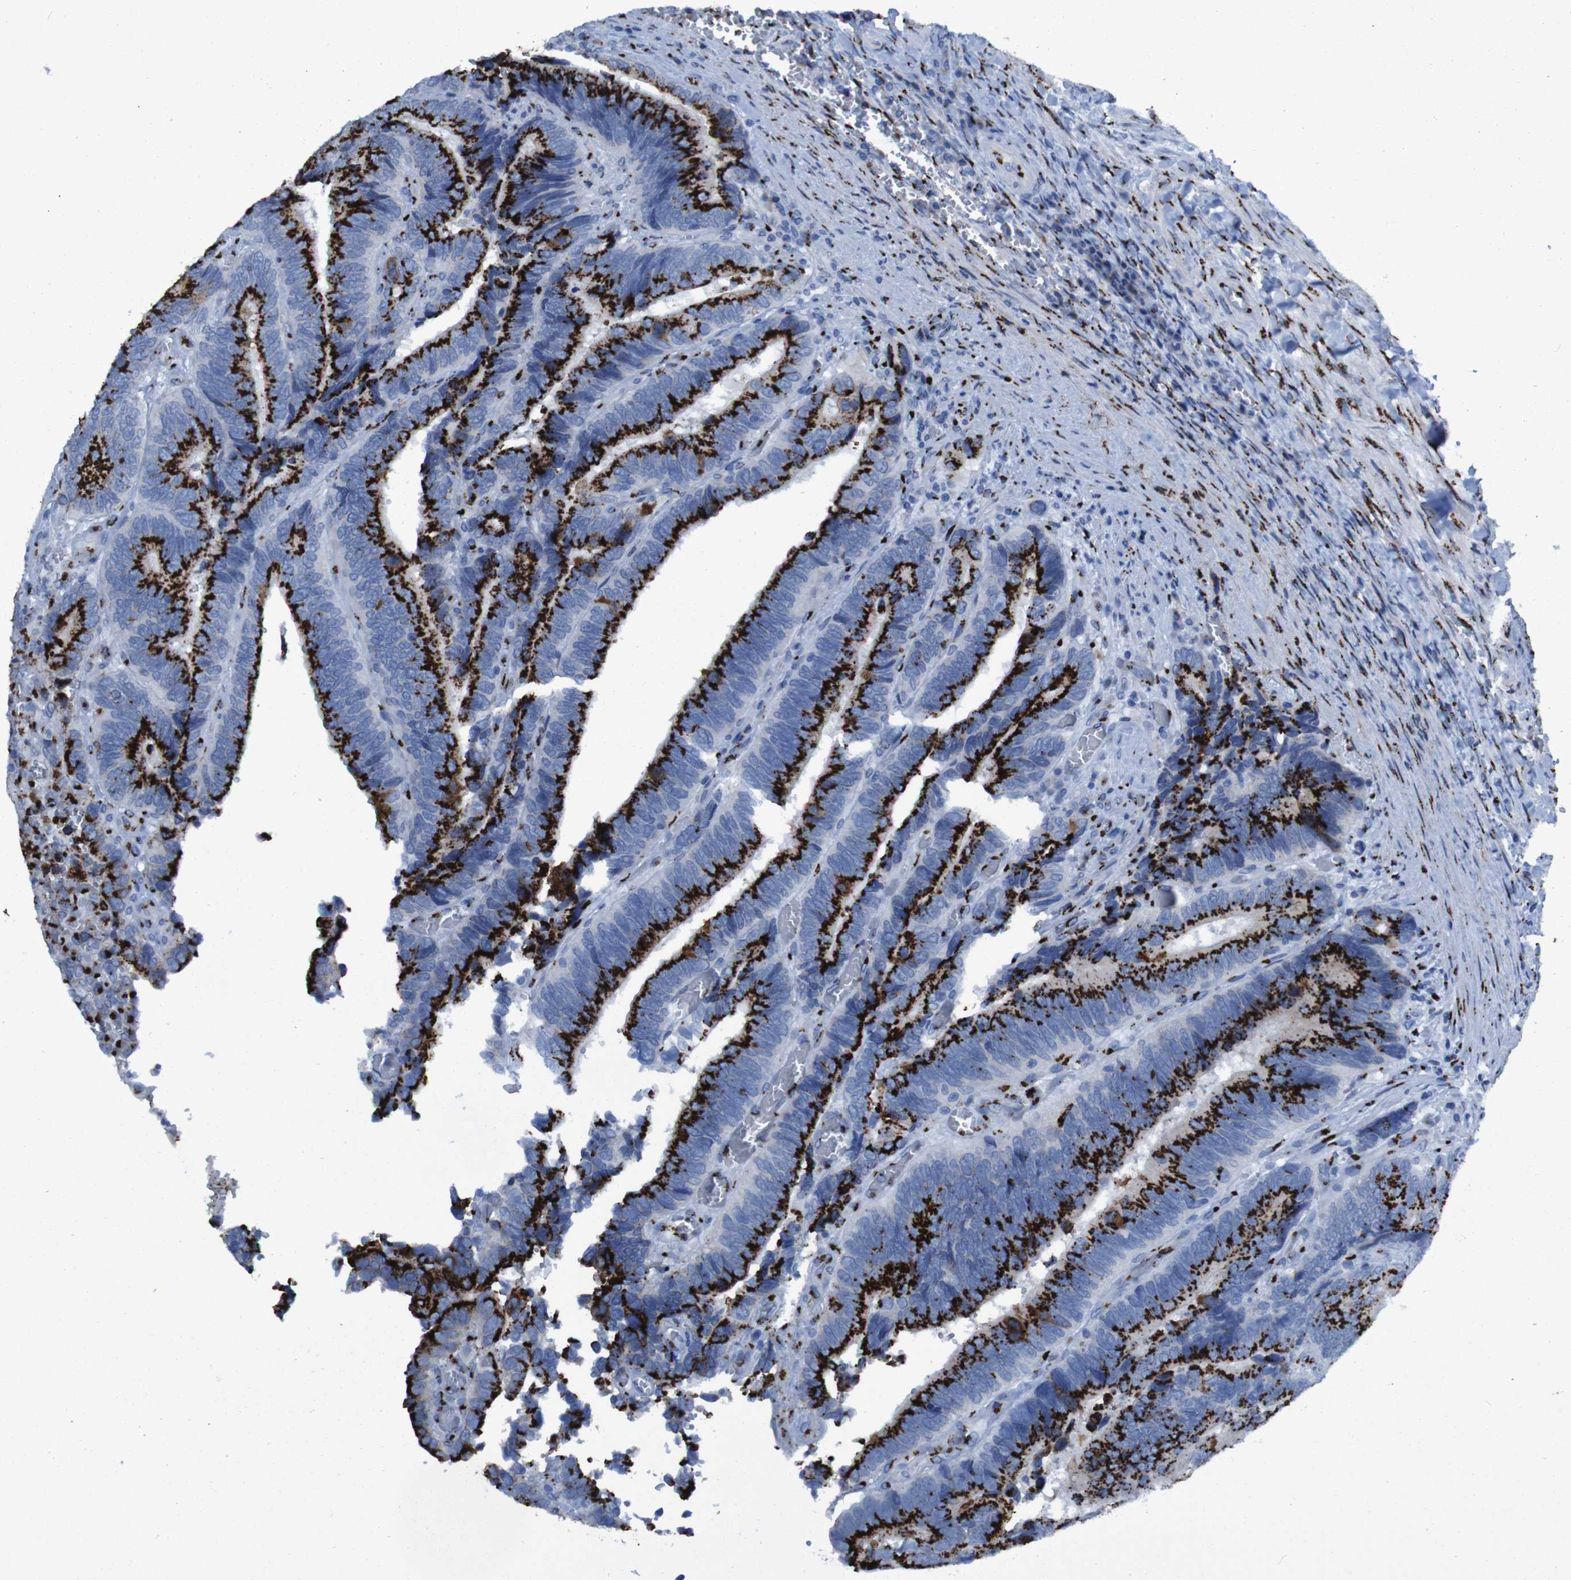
{"staining": {"intensity": "strong", "quantity": ">75%", "location": "cytoplasmic/membranous"}, "tissue": "colorectal cancer", "cell_type": "Tumor cells", "image_type": "cancer", "snomed": [{"axis": "morphology", "description": "Adenocarcinoma, NOS"}, {"axis": "topography", "description": "Colon"}], "caption": "Colorectal adenocarcinoma was stained to show a protein in brown. There is high levels of strong cytoplasmic/membranous expression in approximately >75% of tumor cells.", "gene": "GOLM1", "patient": {"sex": "male", "age": 72}}